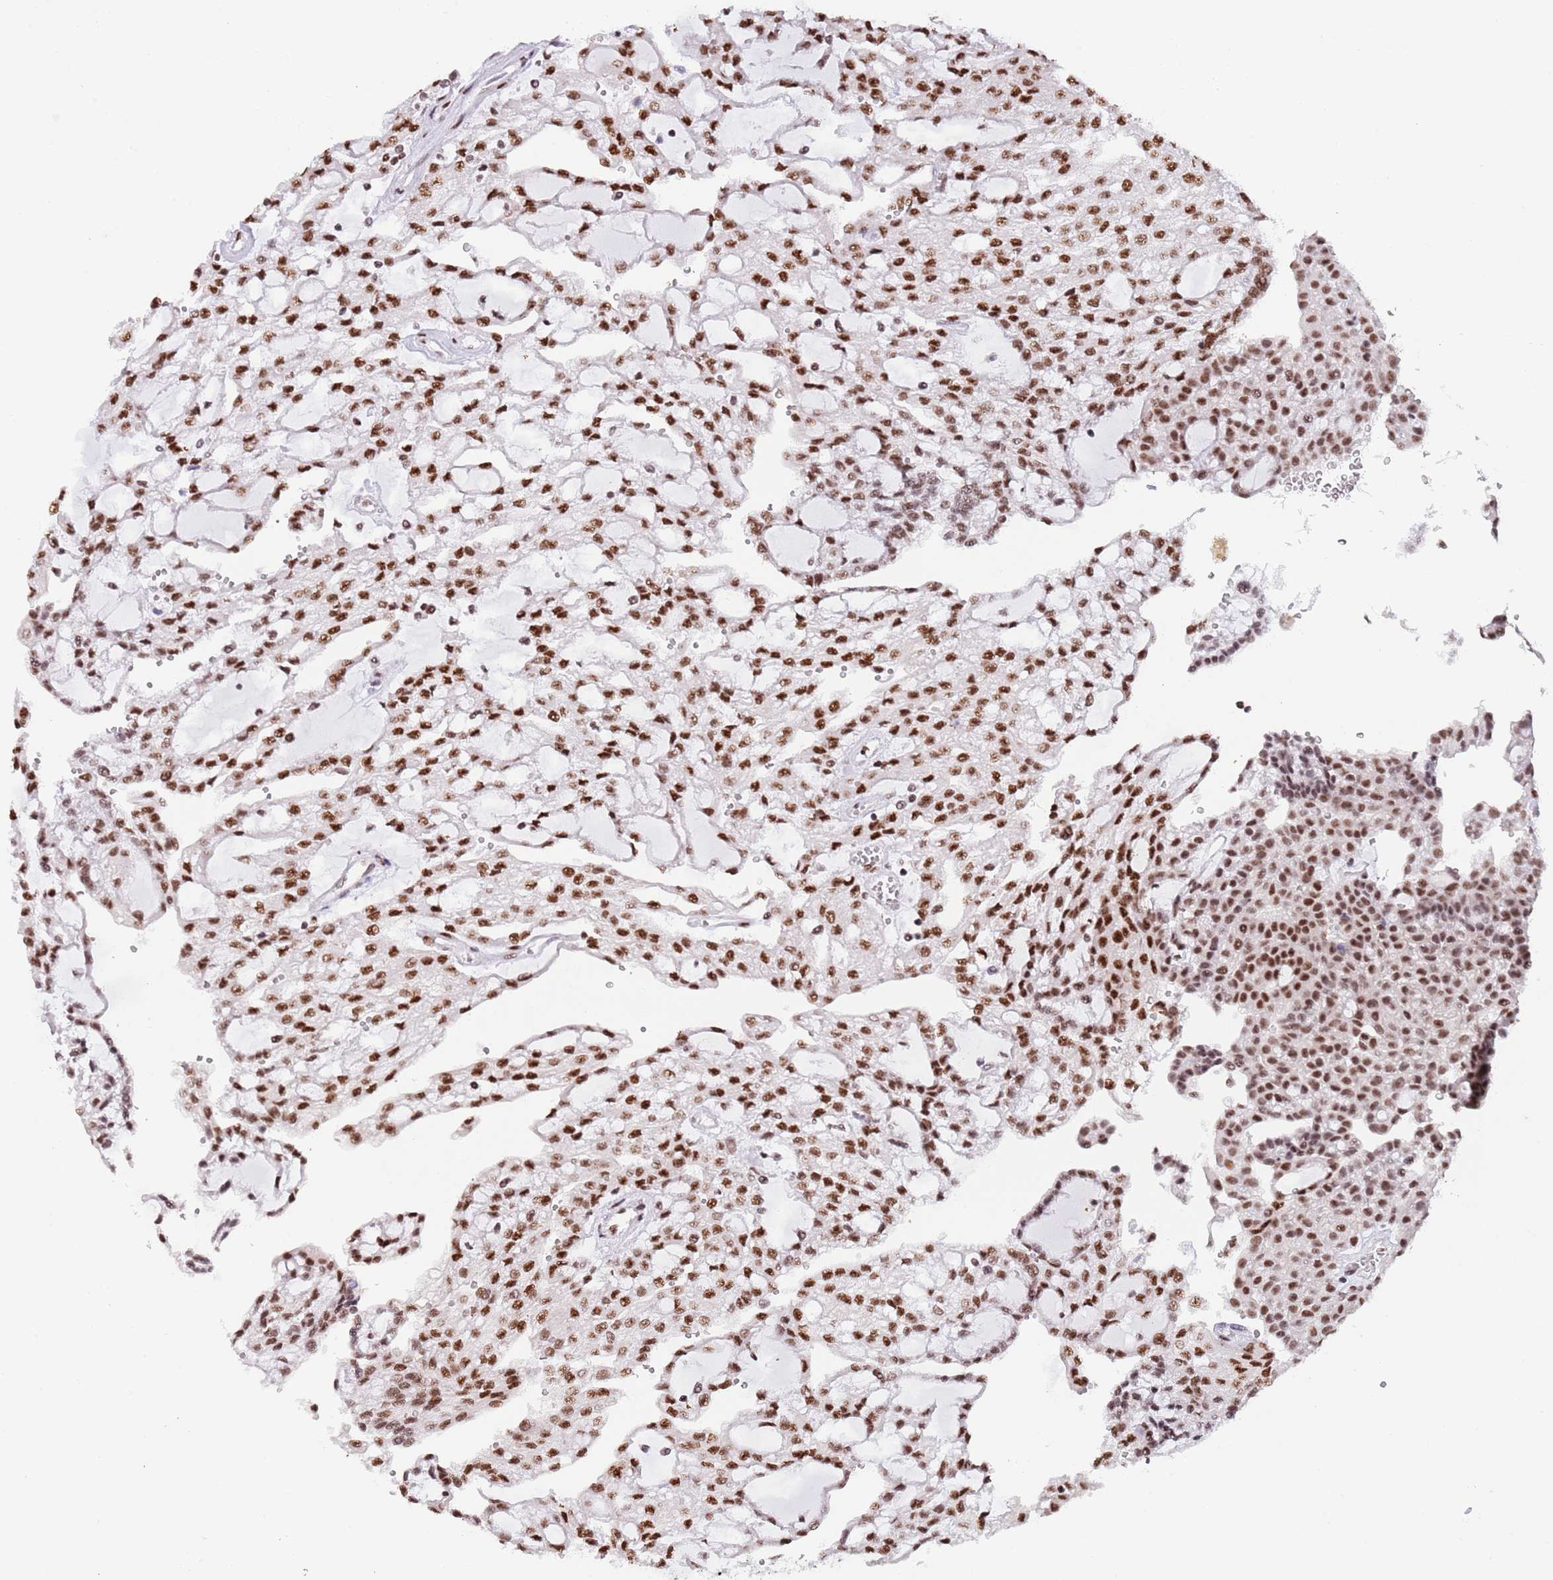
{"staining": {"intensity": "strong", "quantity": ">75%", "location": "nuclear"}, "tissue": "renal cancer", "cell_type": "Tumor cells", "image_type": "cancer", "snomed": [{"axis": "morphology", "description": "Adenocarcinoma, NOS"}, {"axis": "topography", "description": "Kidney"}], "caption": "Protein staining shows strong nuclear positivity in approximately >75% of tumor cells in renal cancer (adenocarcinoma).", "gene": "SF3A2", "patient": {"sex": "male", "age": 63}}